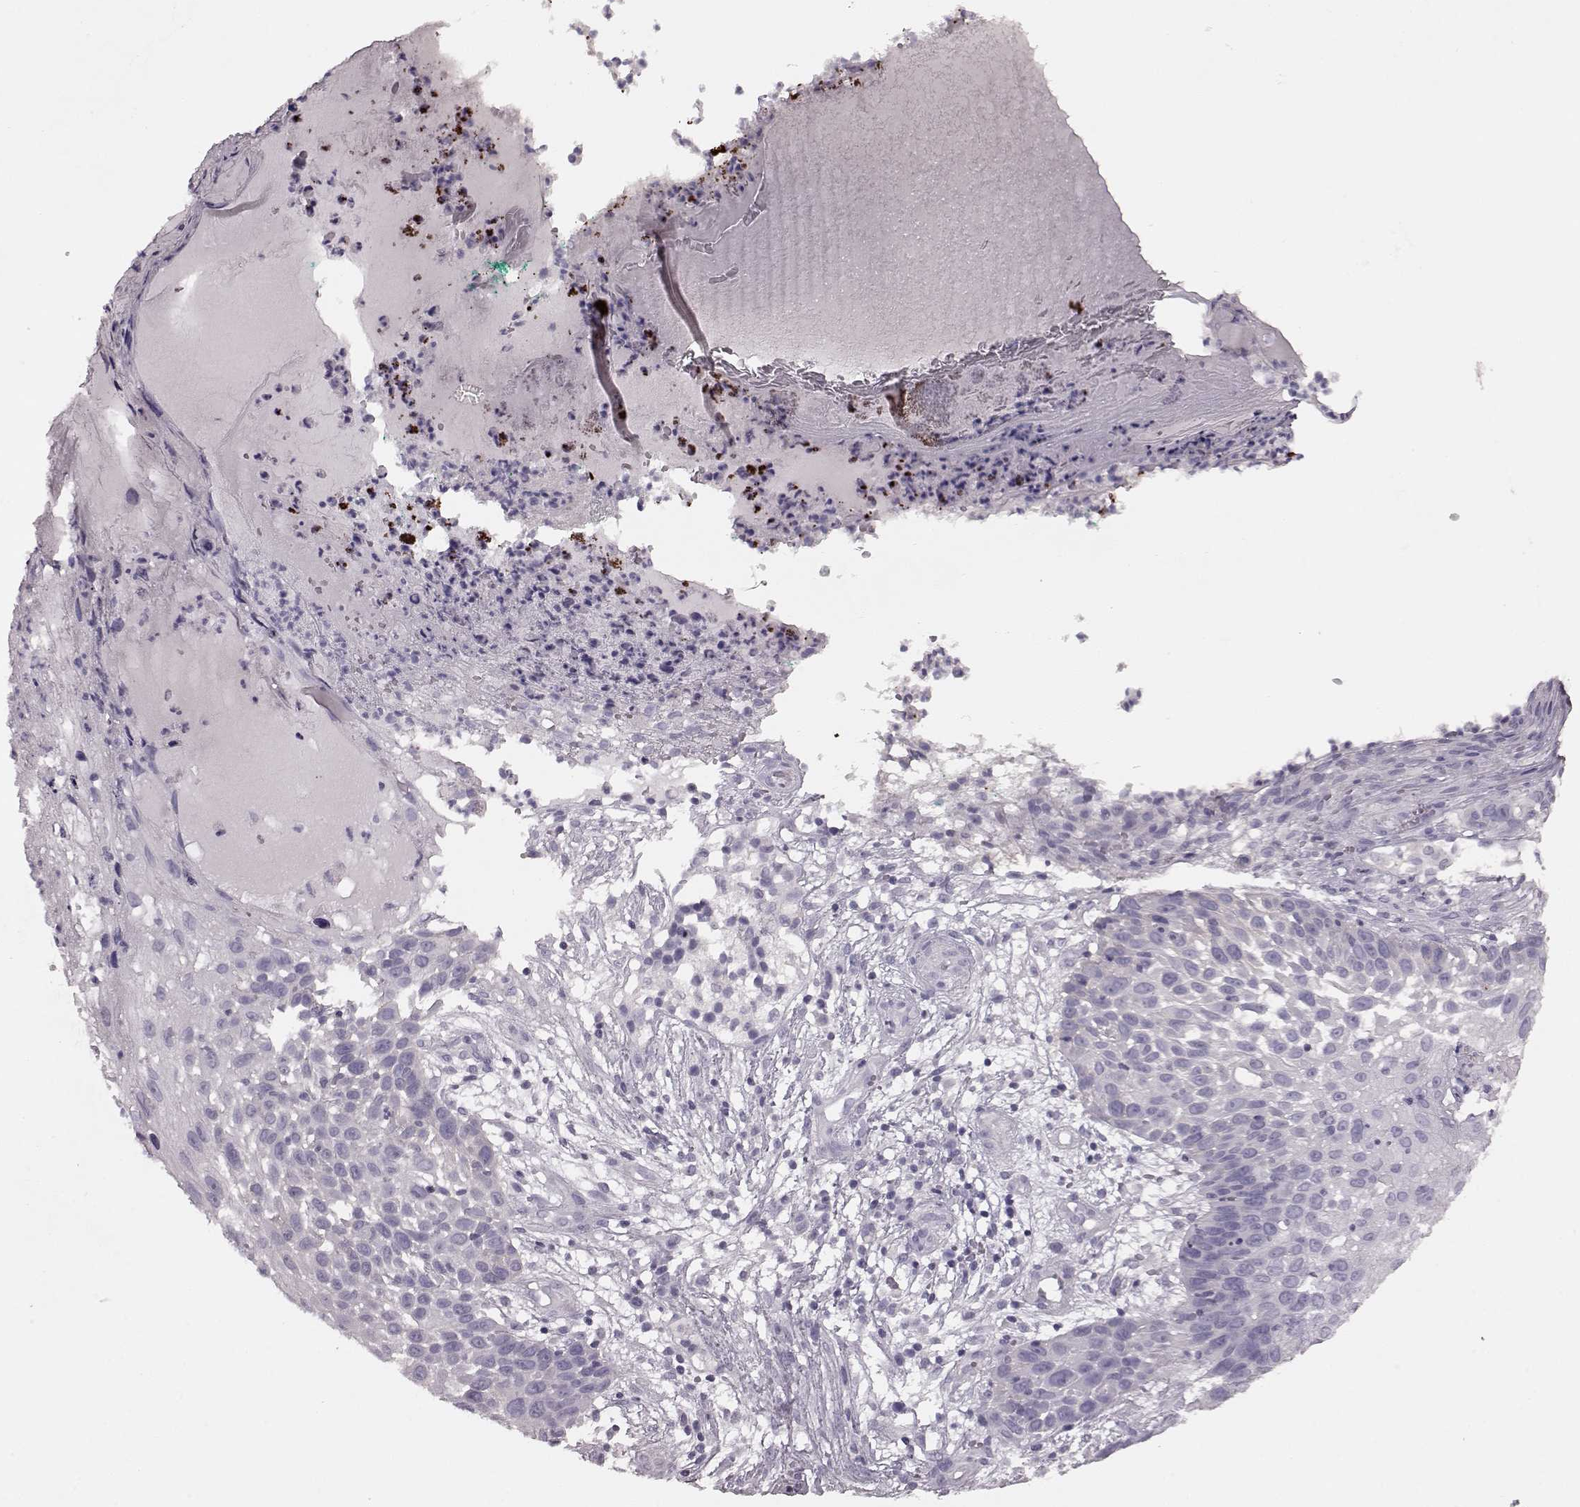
{"staining": {"intensity": "negative", "quantity": "none", "location": "none"}, "tissue": "skin cancer", "cell_type": "Tumor cells", "image_type": "cancer", "snomed": [{"axis": "morphology", "description": "Squamous cell carcinoma, NOS"}, {"axis": "topography", "description": "Skin"}], "caption": "This is an immunohistochemistry photomicrograph of human skin squamous cell carcinoma. There is no staining in tumor cells.", "gene": "CRYBA2", "patient": {"sex": "male", "age": 92}}